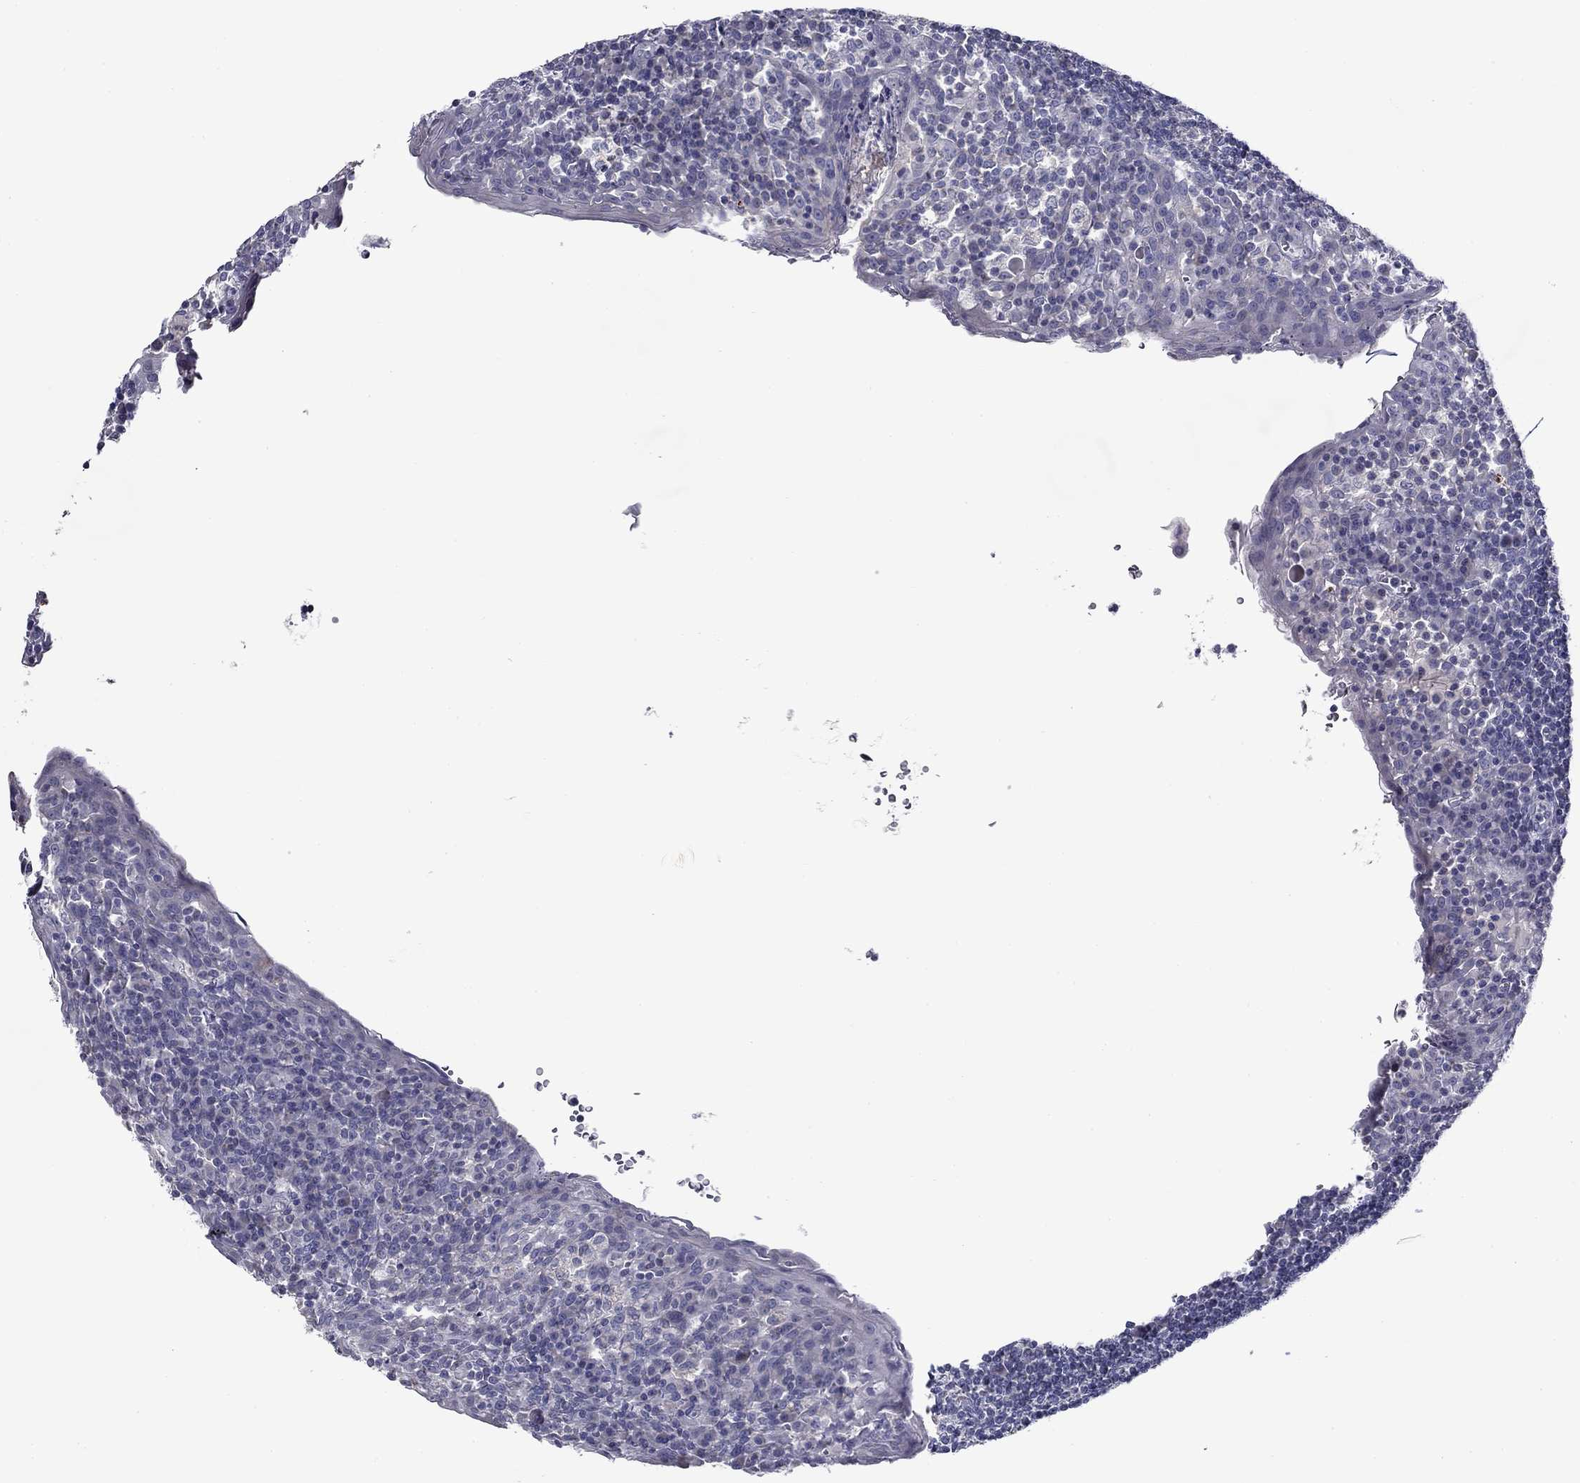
{"staining": {"intensity": "negative", "quantity": "none", "location": "none"}, "tissue": "tonsil", "cell_type": "Germinal center cells", "image_type": "normal", "snomed": [{"axis": "morphology", "description": "Normal tissue, NOS"}, {"axis": "topography", "description": "Tonsil"}], "caption": "Immunohistochemical staining of benign tonsil demonstrates no significant staining in germinal center cells. (Brightfield microscopy of DAB (3,3'-diaminobenzidine) immunohistochemistry at high magnification).", "gene": "SPATA7", "patient": {"sex": "female", "age": 13}}